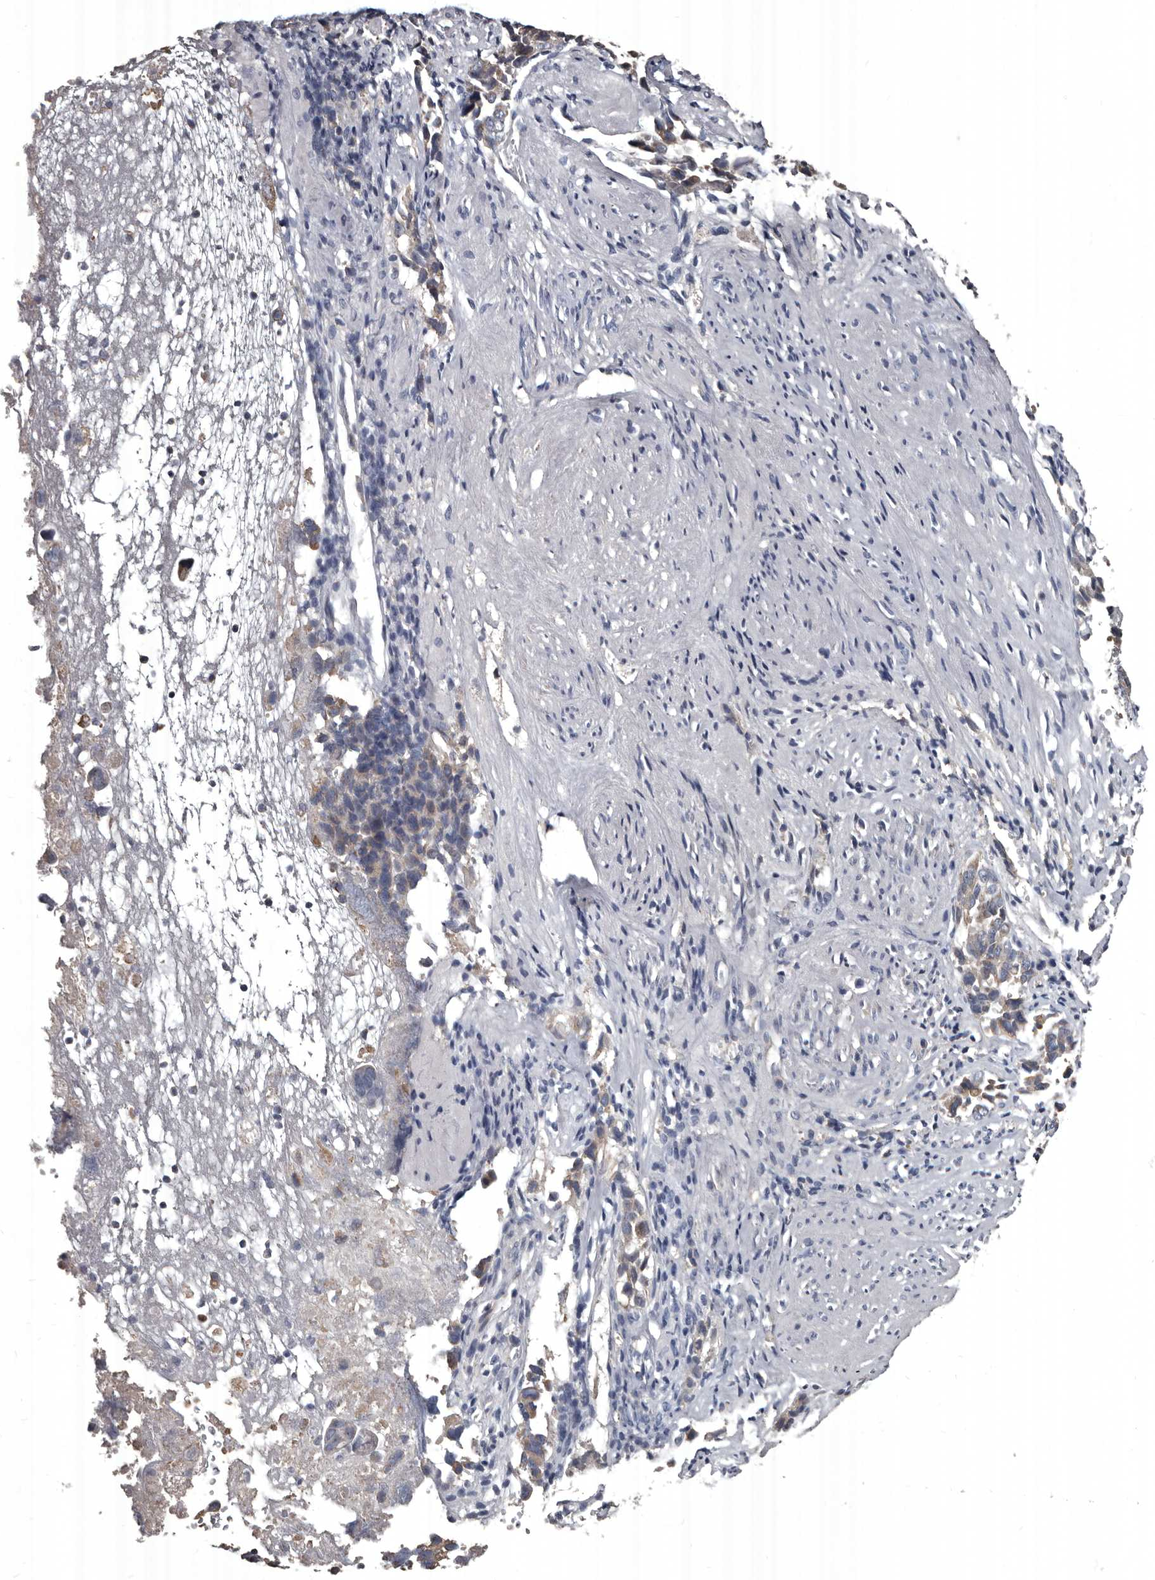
{"staining": {"intensity": "moderate", "quantity": "<25%", "location": "cytoplasmic/membranous"}, "tissue": "liver cancer", "cell_type": "Tumor cells", "image_type": "cancer", "snomed": [{"axis": "morphology", "description": "Cholangiocarcinoma"}, {"axis": "topography", "description": "Liver"}], "caption": "Tumor cells show moderate cytoplasmic/membranous staining in about <25% of cells in cholangiocarcinoma (liver). (Brightfield microscopy of DAB IHC at high magnification).", "gene": "GREB1", "patient": {"sex": "female", "age": 79}}